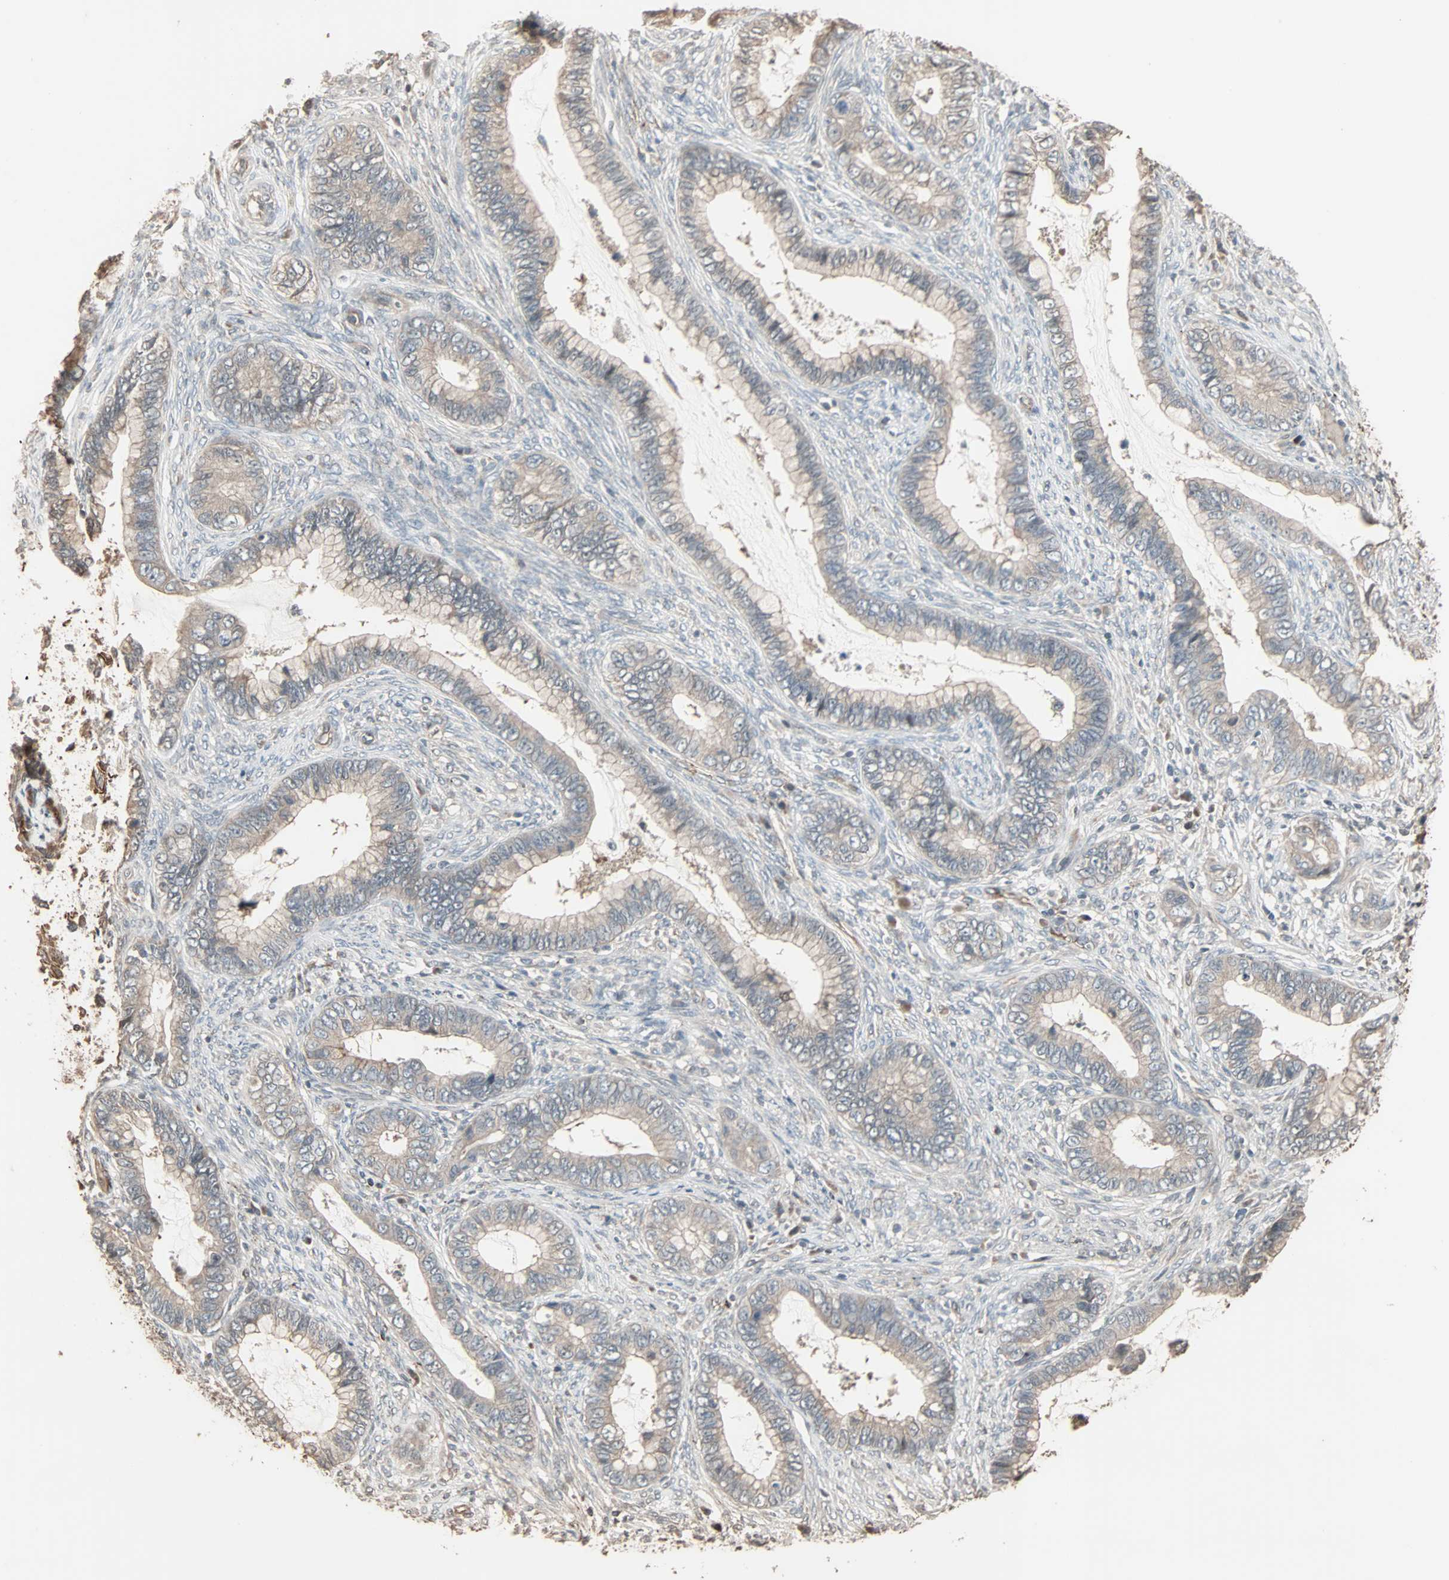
{"staining": {"intensity": "weak", "quantity": ">75%", "location": "cytoplasmic/membranous"}, "tissue": "cervical cancer", "cell_type": "Tumor cells", "image_type": "cancer", "snomed": [{"axis": "morphology", "description": "Adenocarcinoma, NOS"}, {"axis": "topography", "description": "Cervix"}], "caption": "Brown immunohistochemical staining in human adenocarcinoma (cervical) demonstrates weak cytoplasmic/membranous positivity in approximately >75% of tumor cells. (IHC, brightfield microscopy, high magnification).", "gene": "CALCRL", "patient": {"sex": "female", "age": 44}}